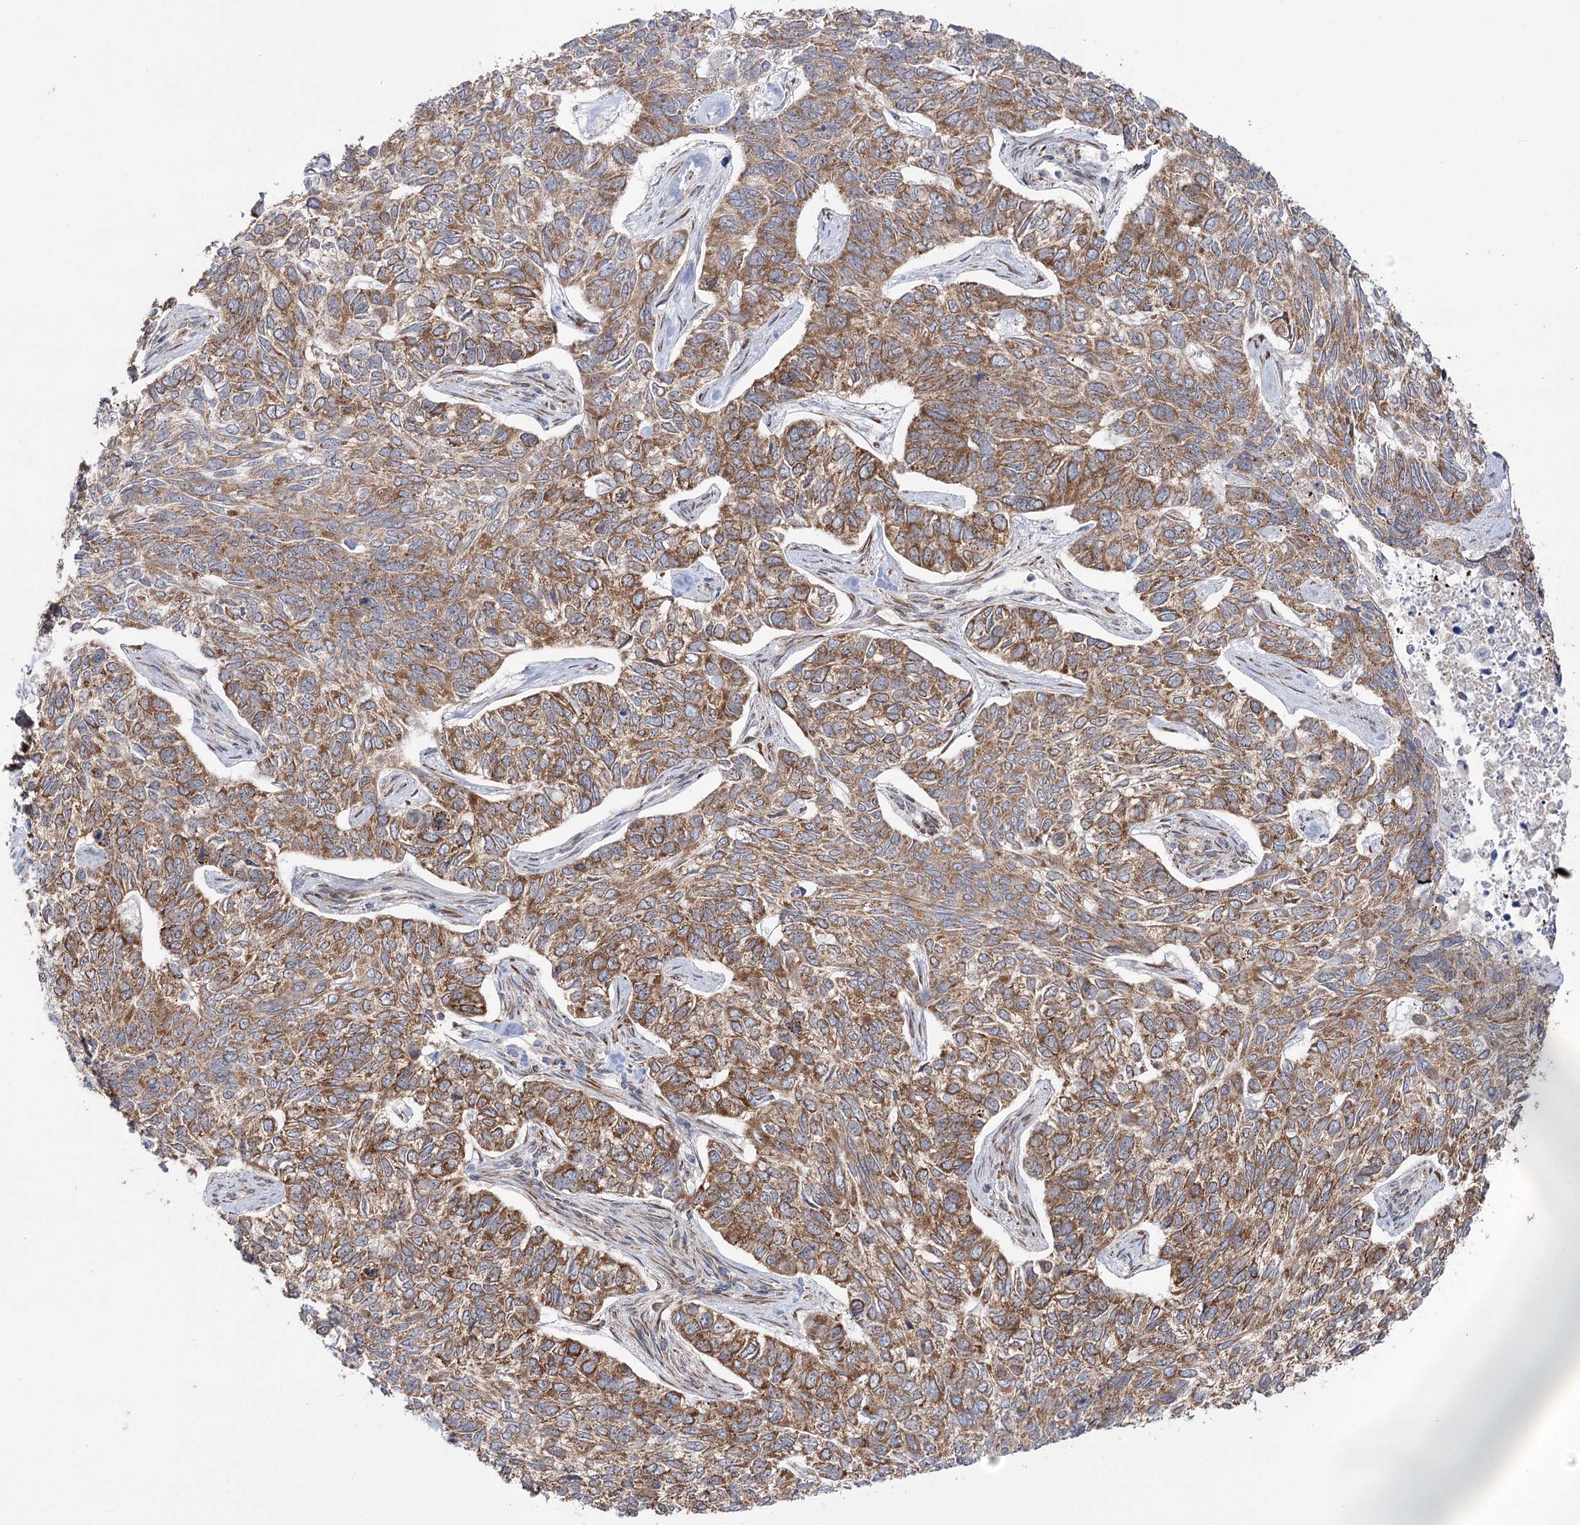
{"staining": {"intensity": "moderate", "quantity": ">75%", "location": "cytoplasmic/membranous"}, "tissue": "skin cancer", "cell_type": "Tumor cells", "image_type": "cancer", "snomed": [{"axis": "morphology", "description": "Basal cell carcinoma"}, {"axis": "topography", "description": "Skin"}], "caption": "An image of basal cell carcinoma (skin) stained for a protein demonstrates moderate cytoplasmic/membranous brown staining in tumor cells. (brown staining indicates protein expression, while blue staining denotes nuclei).", "gene": "VWA2", "patient": {"sex": "female", "age": 65}}